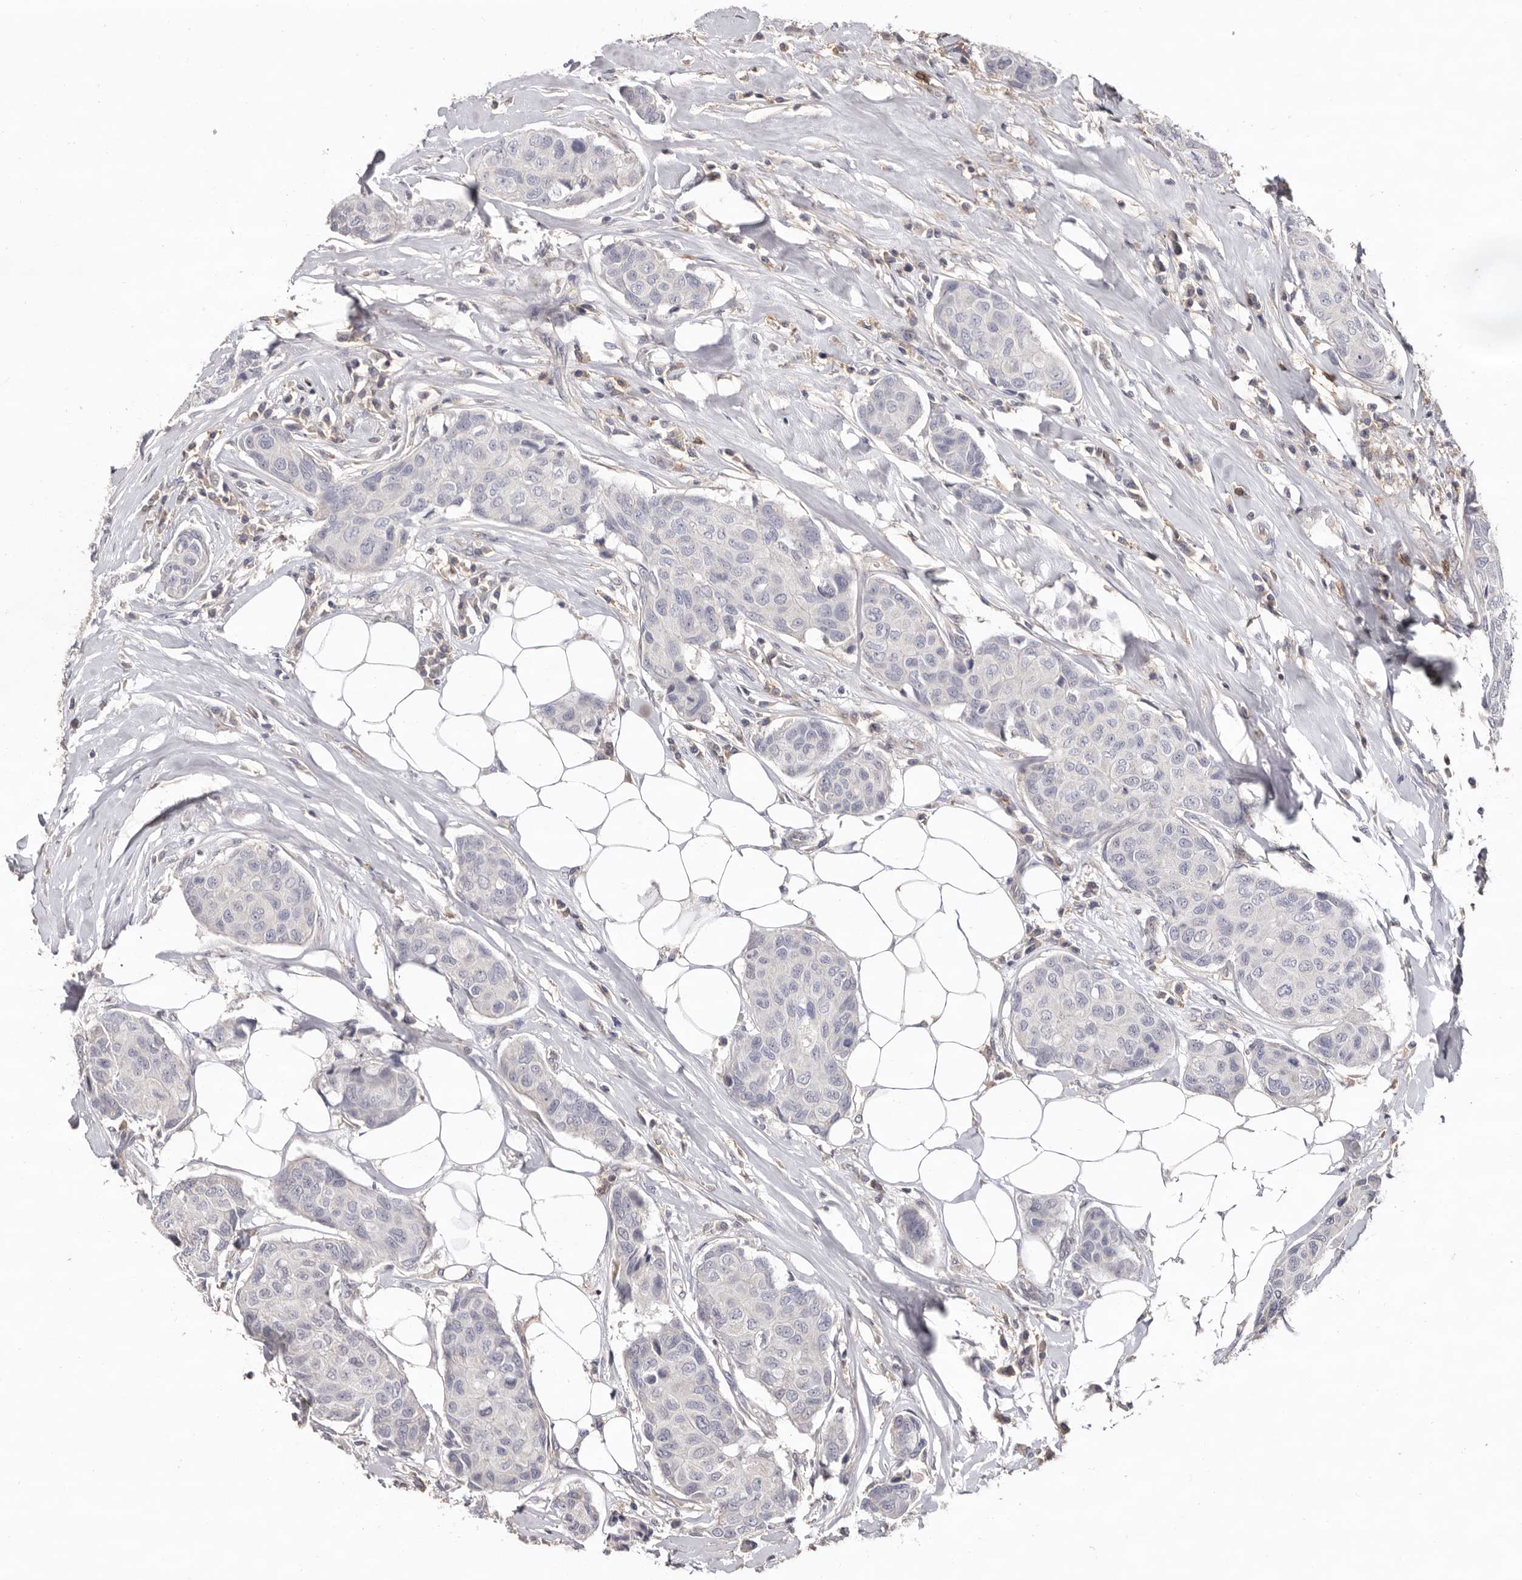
{"staining": {"intensity": "negative", "quantity": "none", "location": "none"}, "tissue": "breast cancer", "cell_type": "Tumor cells", "image_type": "cancer", "snomed": [{"axis": "morphology", "description": "Duct carcinoma"}, {"axis": "topography", "description": "Breast"}], "caption": "Tumor cells are negative for protein expression in human breast cancer (intraductal carcinoma).", "gene": "MMACHC", "patient": {"sex": "female", "age": 80}}